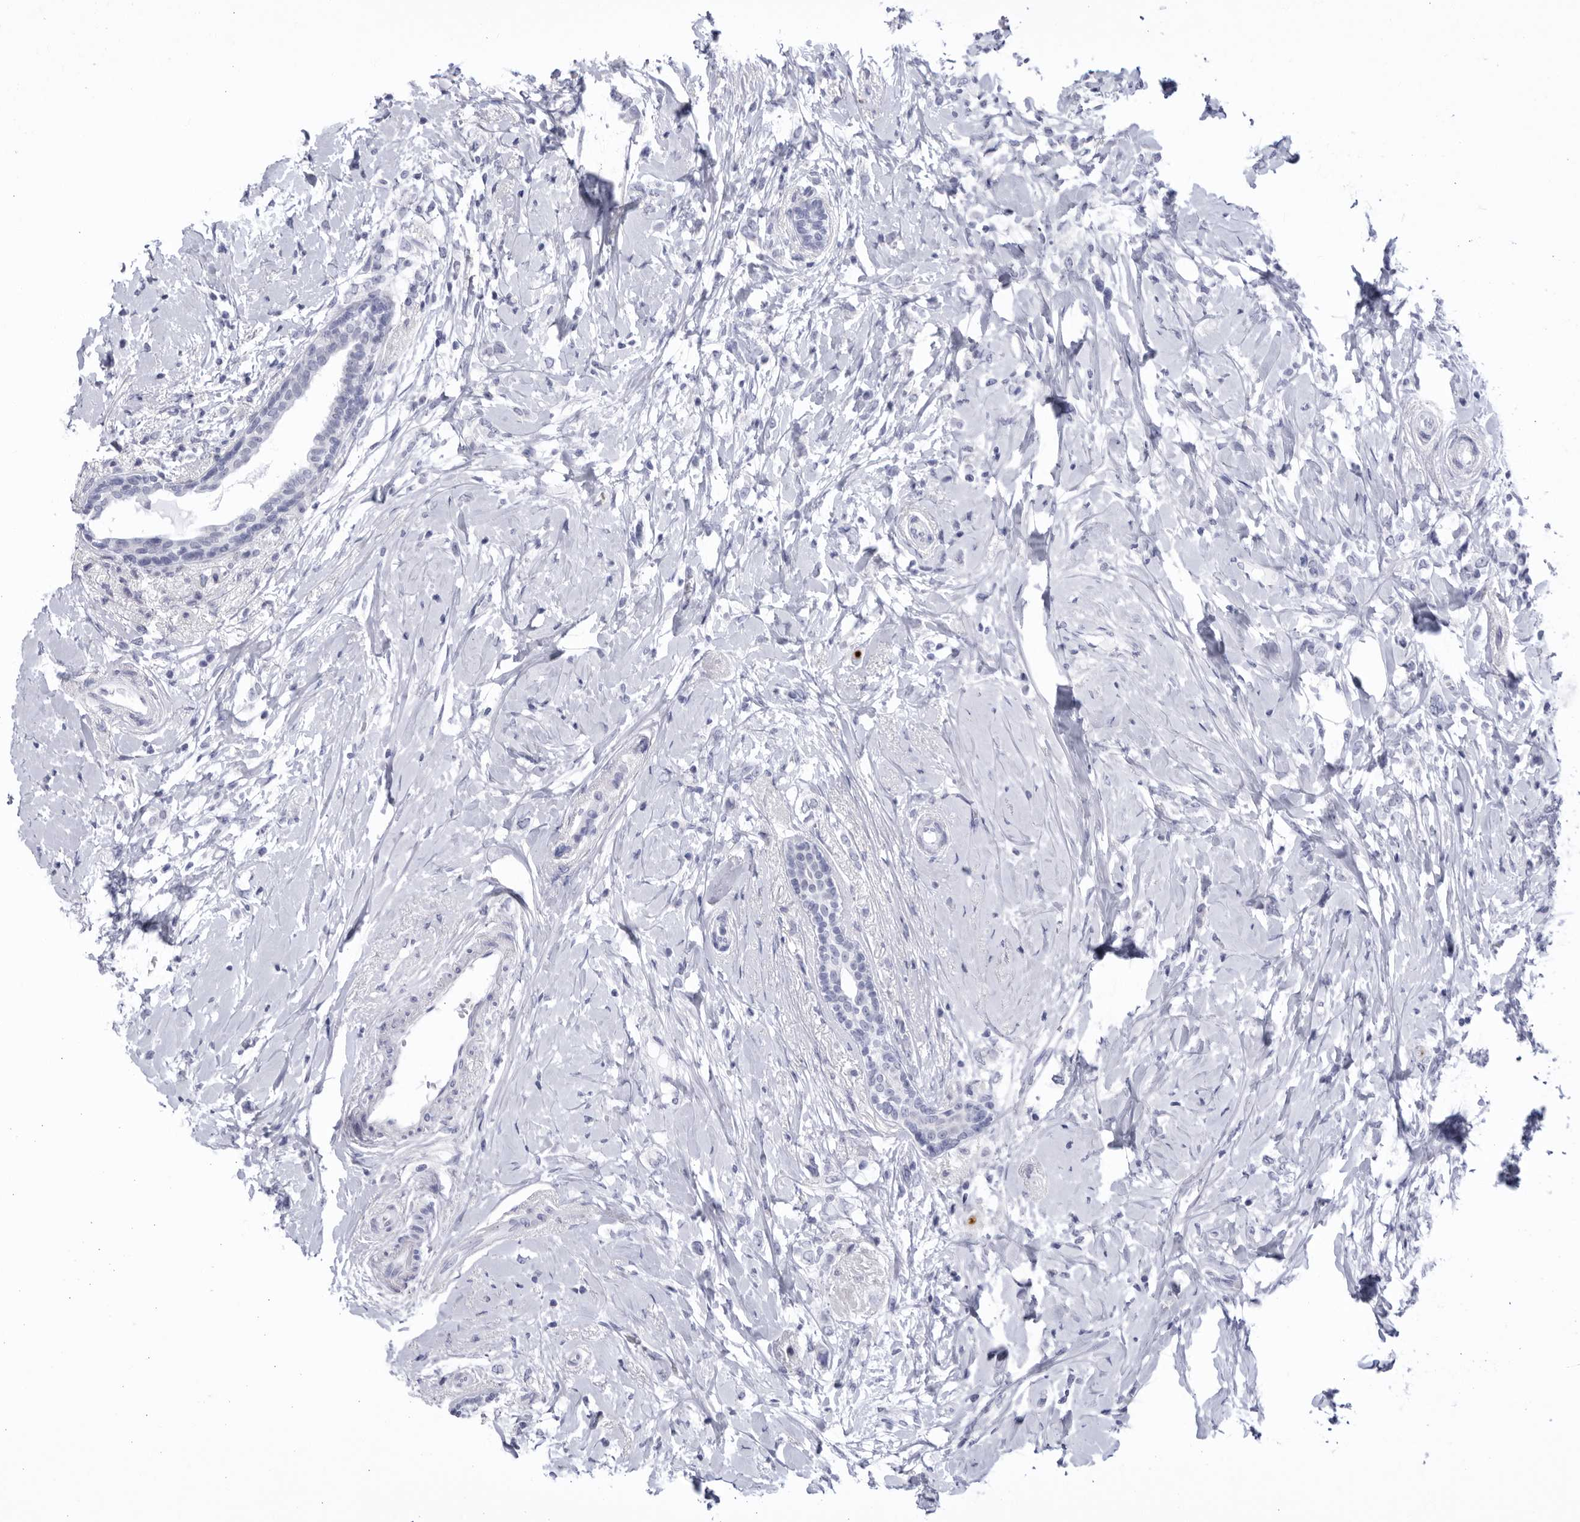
{"staining": {"intensity": "negative", "quantity": "none", "location": "none"}, "tissue": "breast cancer", "cell_type": "Tumor cells", "image_type": "cancer", "snomed": [{"axis": "morphology", "description": "Normal tissue, NOS"}, {"axis": "morphology", "description": "Lobular carcinoma"}, {"axis": "topography", "description": "Breast"}], "caption": "Immunohistochemistry histopathology image of lobular carcinoma (breast) stained for a protein (brown), which reveals no staining in tumor cells.", "gene": "CCDC181", "patient": {"sex": "female", "age": 47}}